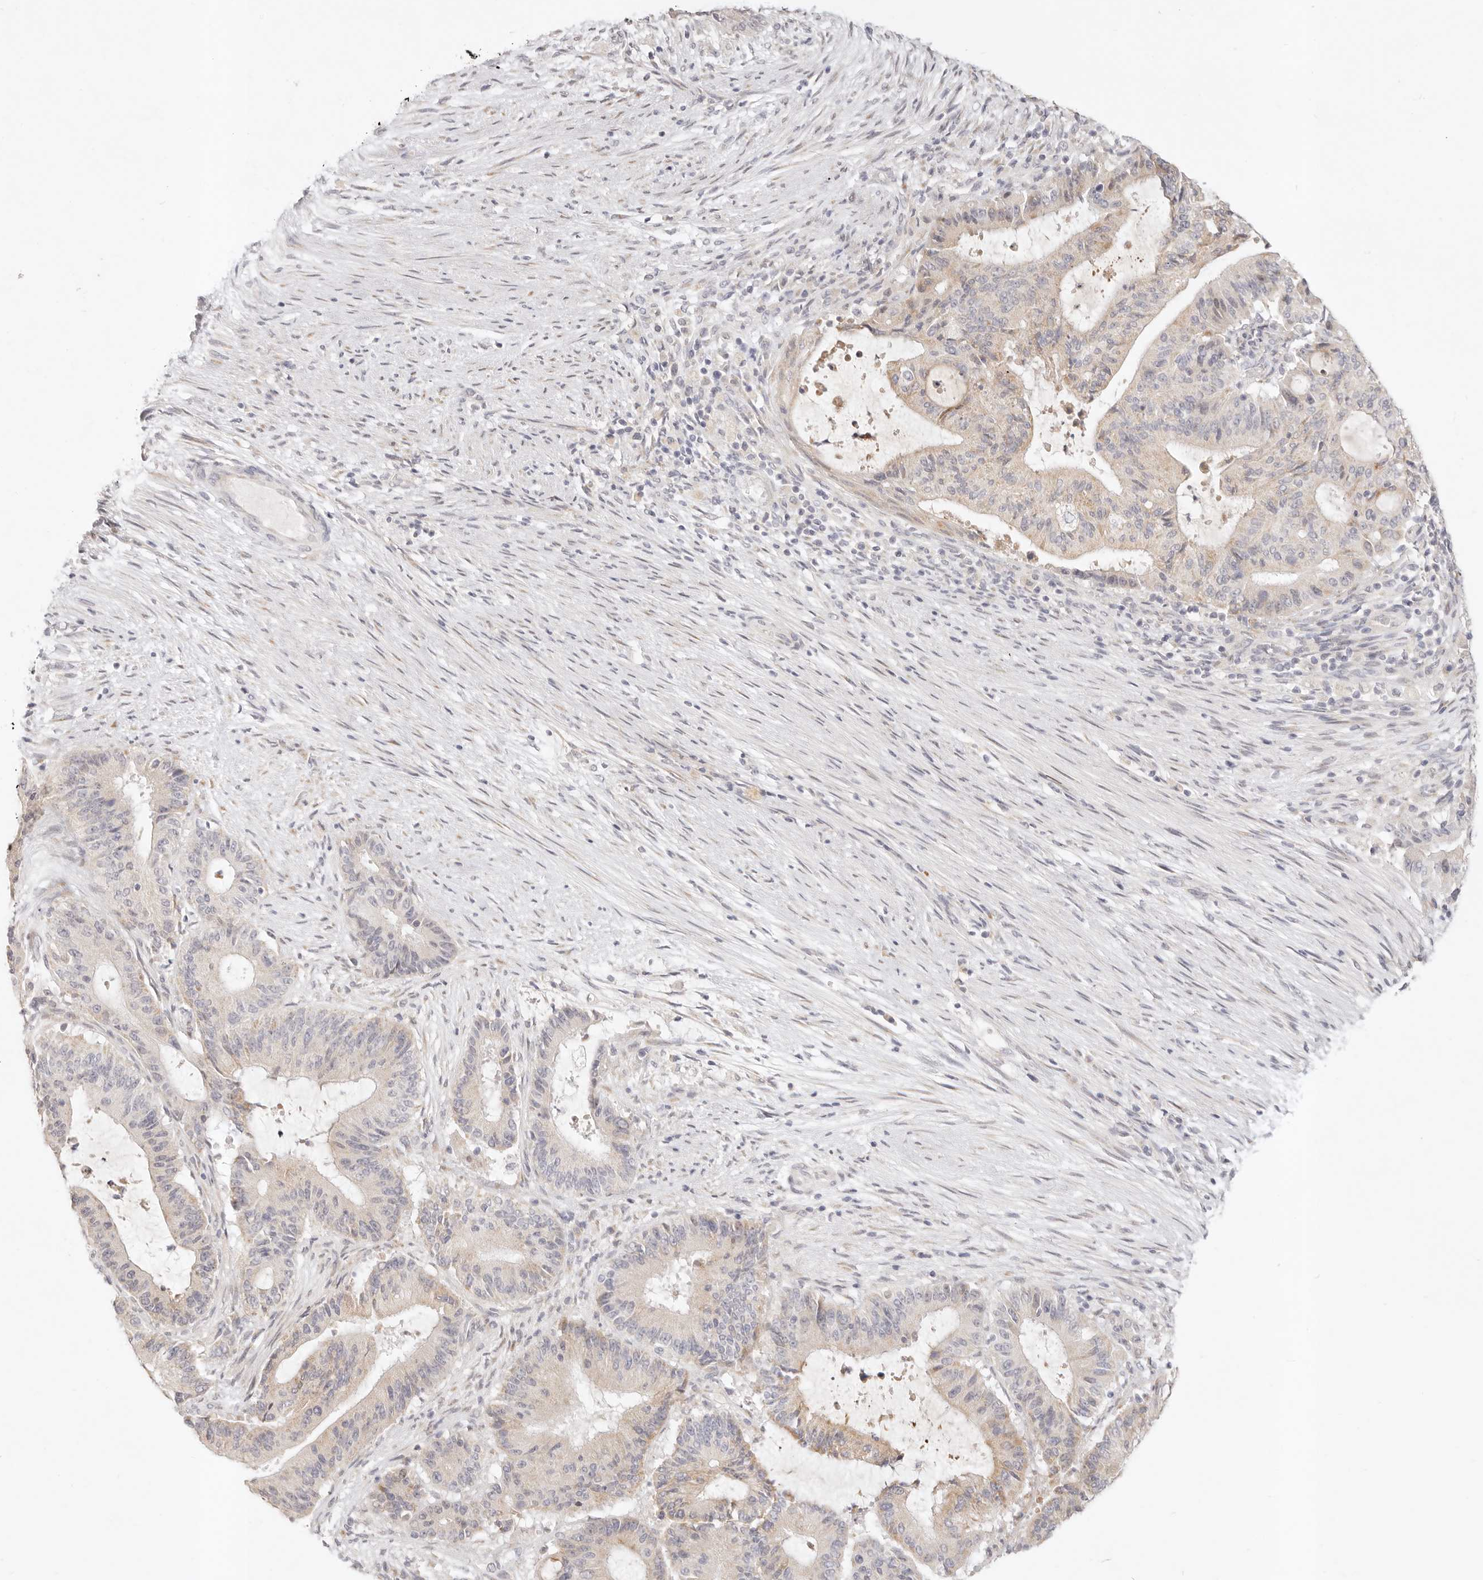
{"staining": {"intensity": "weak", "quantity": "<25%", "location": "cytoplasmic/membranous"}, "tissue": "liver cancer", "cell_type": "Tumor cells", "image_type": "cancer", "snomed": [{"axis": "morphology", "description": "Normal tissue, NOS"}, {"axis": "morphology", "description": "Cholangiocarcinoma"}, {"axis": "topography", "description": "Liver"}, {"axis": "topography", "description": "Peripheral nerve tissue"}], "caption": "This is an immunohistochemistry (IHC) micrograph of human cholangiocarcinoma (liver). There is no staining in tumor cells.", "gene": "GPR156", "patient": {"sex": "female", "age": 73}}